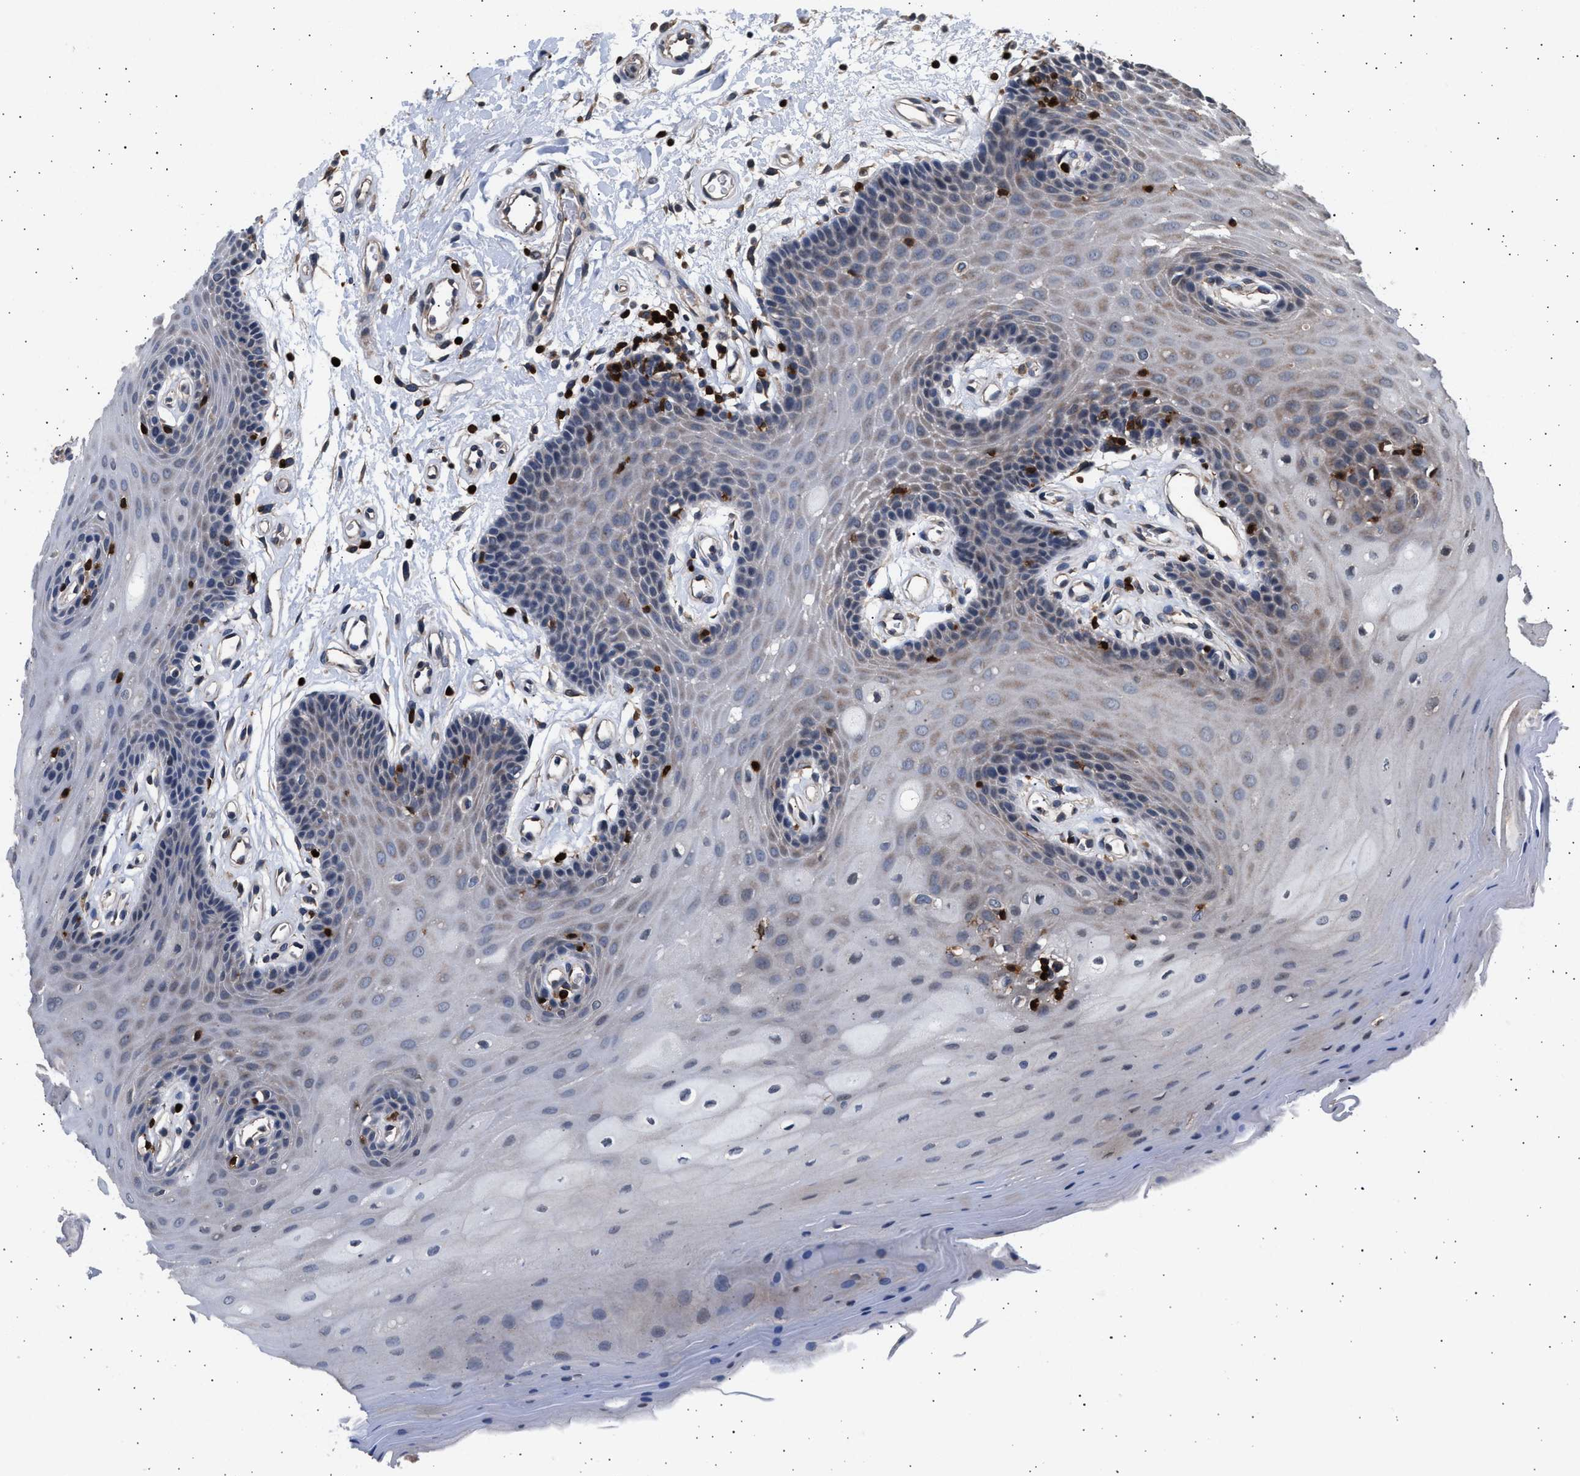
{"staining": {"intensity": "weak", "quantity": "<25%", "location": "cytoplasmic/membranous"}, "tissue": "oral mucosa", "cell_type": "Squamous epithelial cells", "image_type": "normal", "snomed": [{"axis": "morphology", "description": "Normal tissue, NOS"}, {"axis": "morphology", "description": "Squamous cell carcinoma, NOS"}, {"axis": "topography", "description": "Oral tissue"}, {"axis": "topography", "description": "Head-Neck"}], "caption": "A micrograph of human oral mucosa is negative for staining in squamous epithelial cells. (DAB IHC visualized using brightfield microscopy, high magnification).", "gene": "GRAP2", "patient": {"sex": "male", "age": 71}}